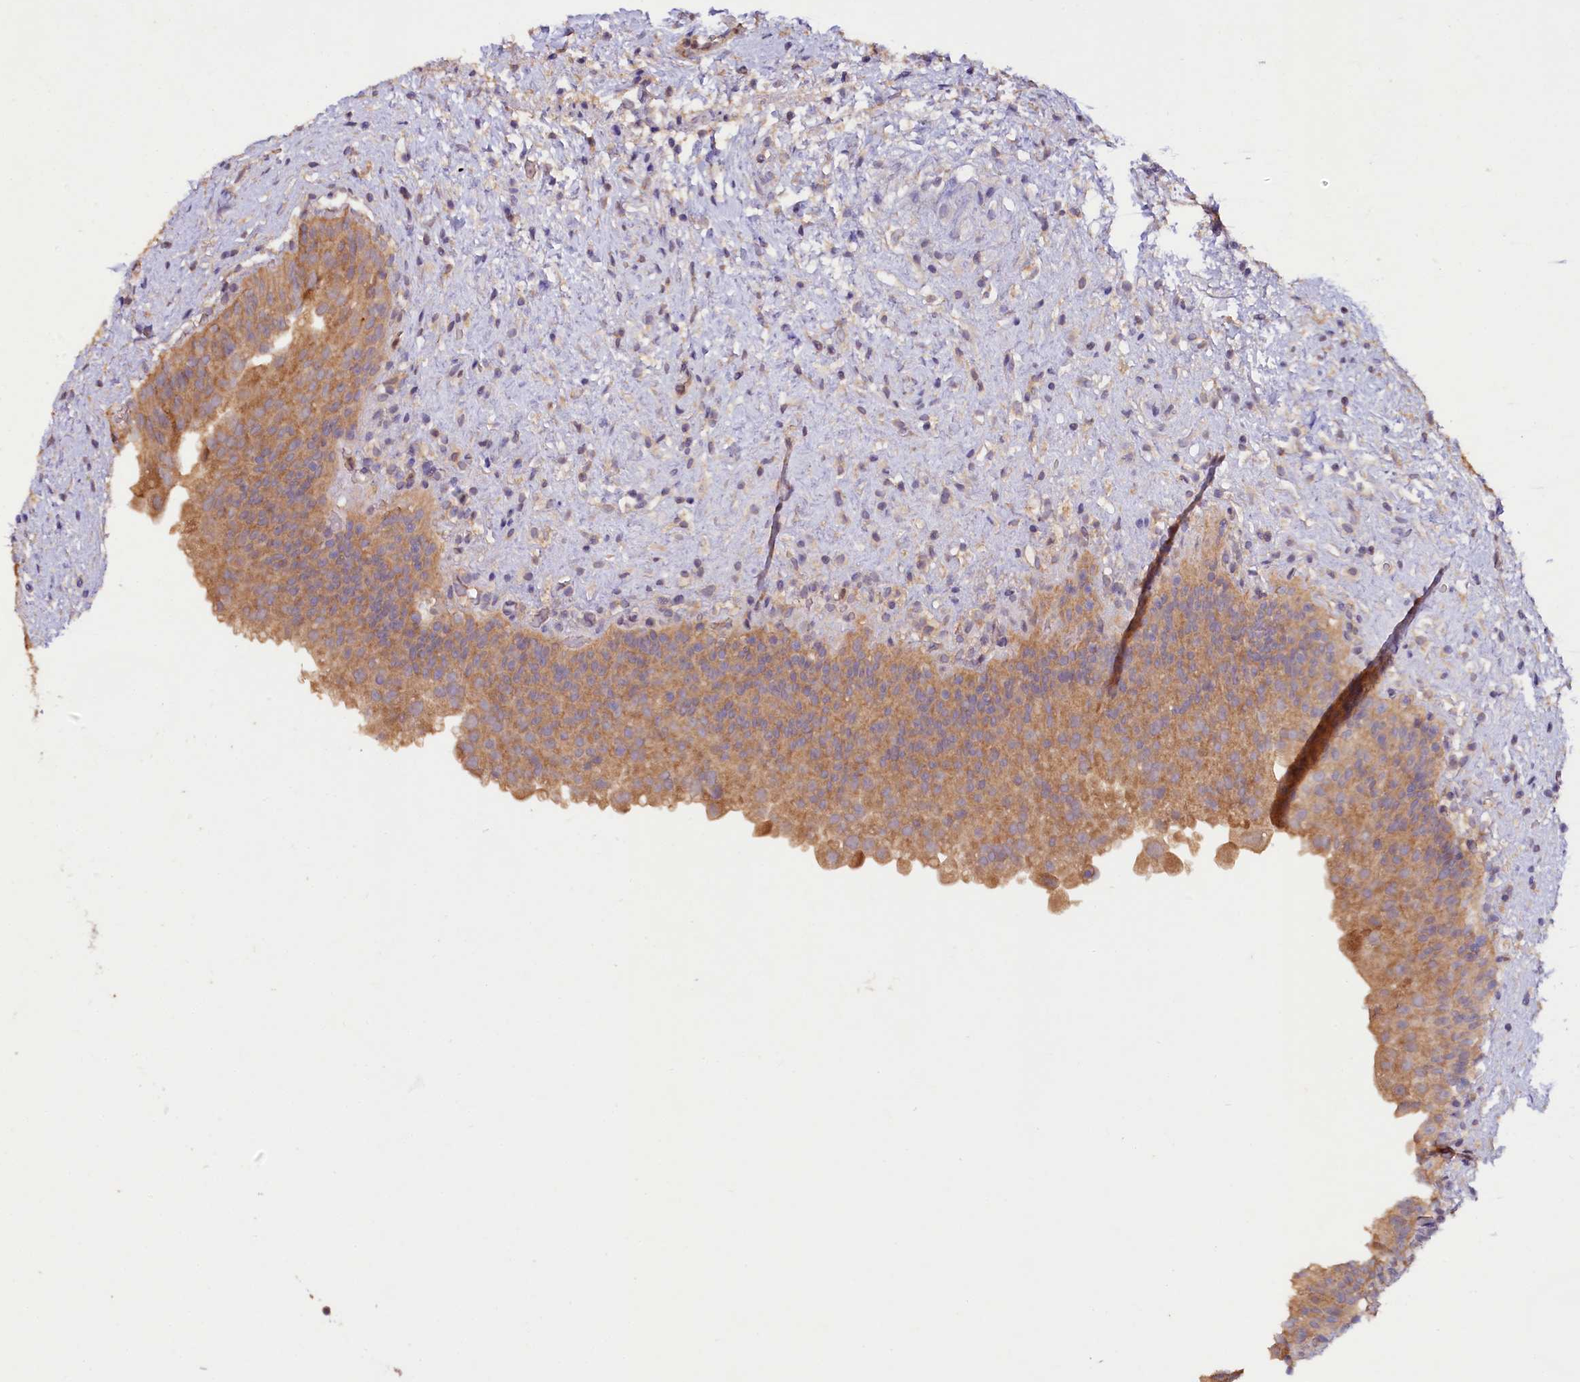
{"staining": {"intensity": "moderate", "quantity": ">75%", "location": "cytoplasmic/membranous"}, "tissue": "urinary bladder", "cell_type": "Urothelial cells", "image_type": "normal", "snomed": [{"axis": "morphology", "description": "Normal tissue, NOS"}, {"axis": "topography", "description": "Urinary bladder"}], "caption": "Urinary bladder stained for a protein exhibits moderate cytoplasmic/membranous positivity in urothelial cells. (DAB (3,3'-diaminobenzidine) = brown stain, brightfield microscopy at high magnification).", "gene": "ETFBKMT", "patient": {"sex": "female", "age": 27}}